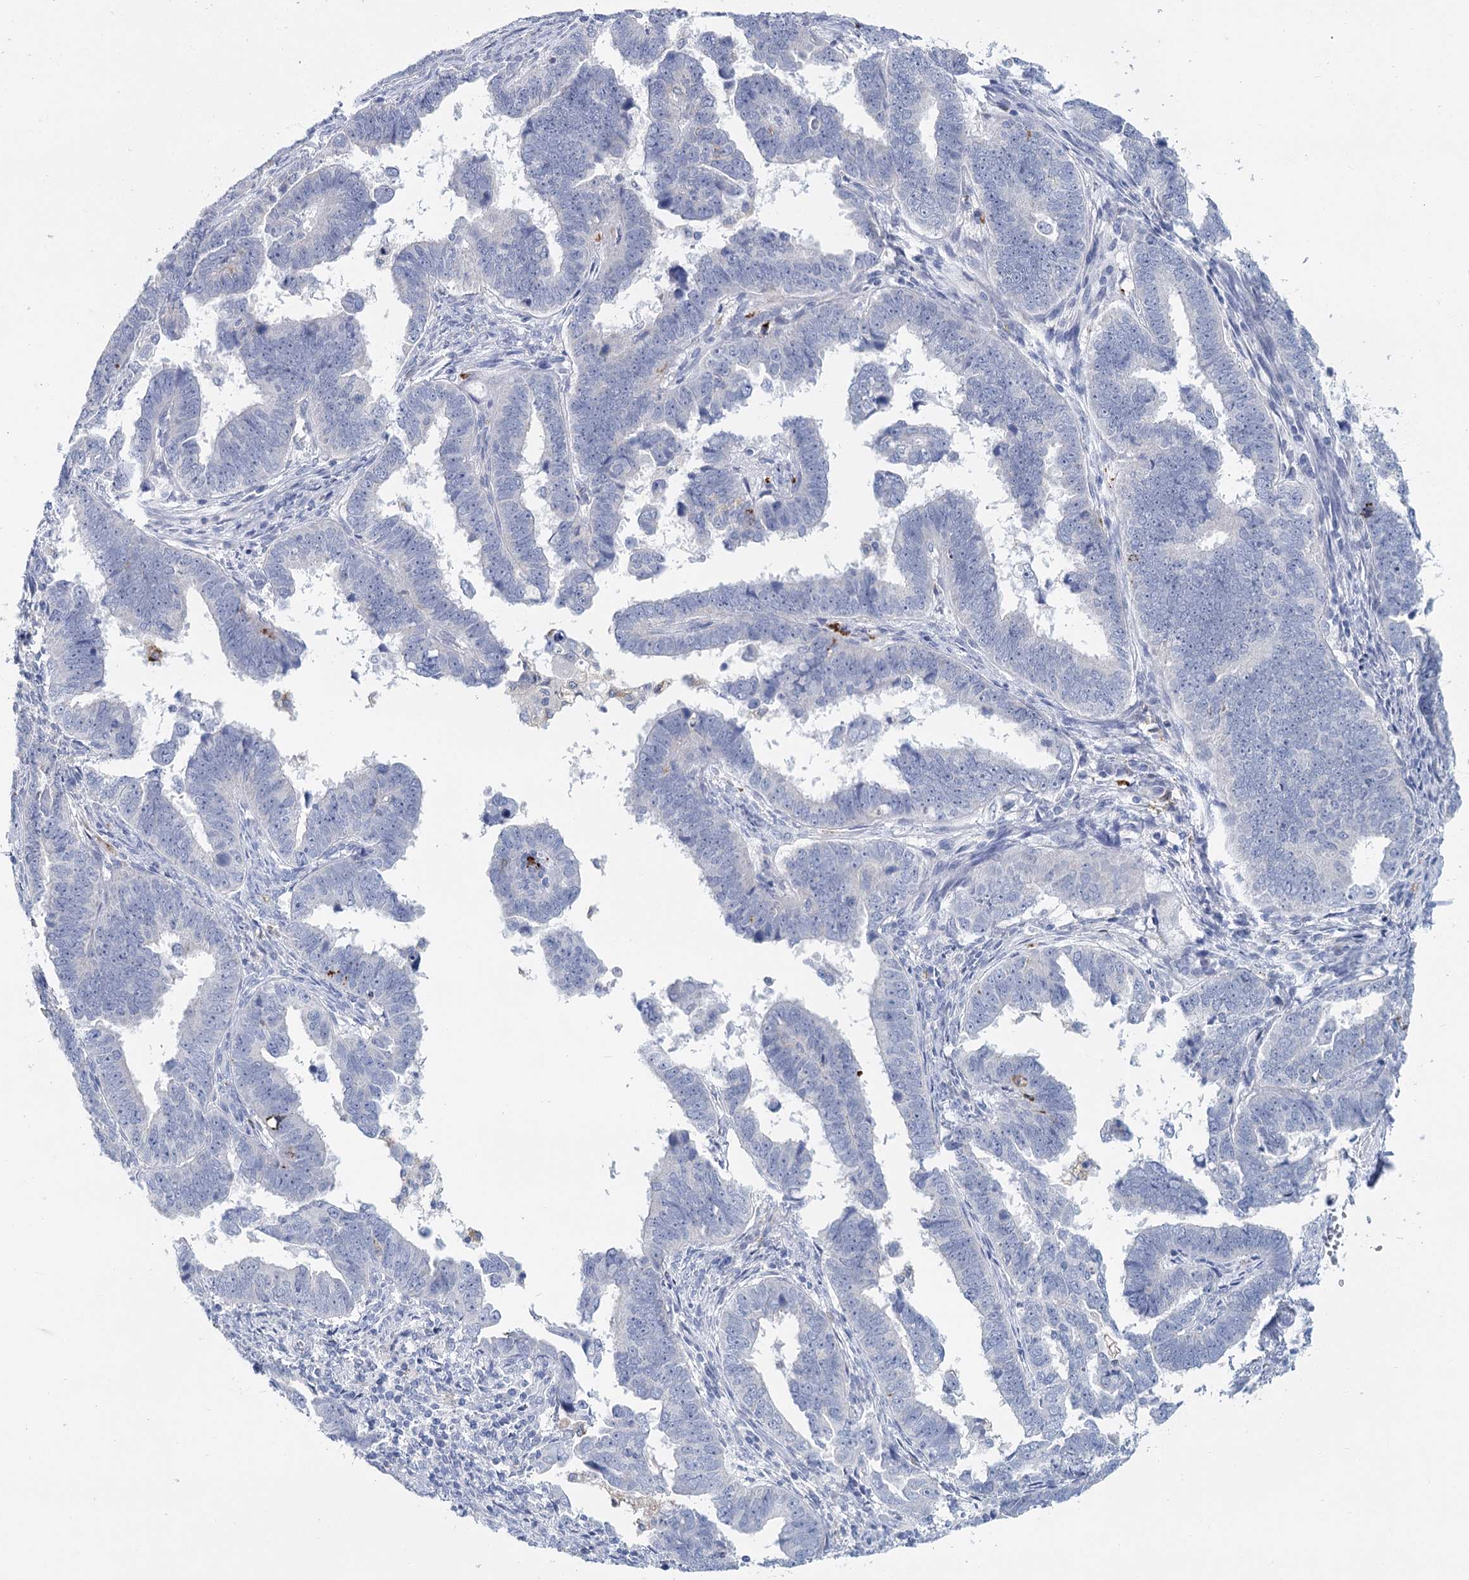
{"staining": {"intensity": "negative", "quantity": "none", "location": "none"}, "tissue": "endometrial cancer", "cell_type": "Tumor cells", "image_type": "cancer", "snomed": [{"axis": "morphology", "description": "Adenocarcinoma, NOS"}, {"axis": "topography", "description": "Endometrium"}], "caption": "Immunohistochemistry photomicrograph of human endometrial cancer (adenocarcinoma) stained for a protein (brown), which exhibits no positivity in tumor cells.", "gene": "METTL7B", "patient": {"sex": "female", "age": 75}}